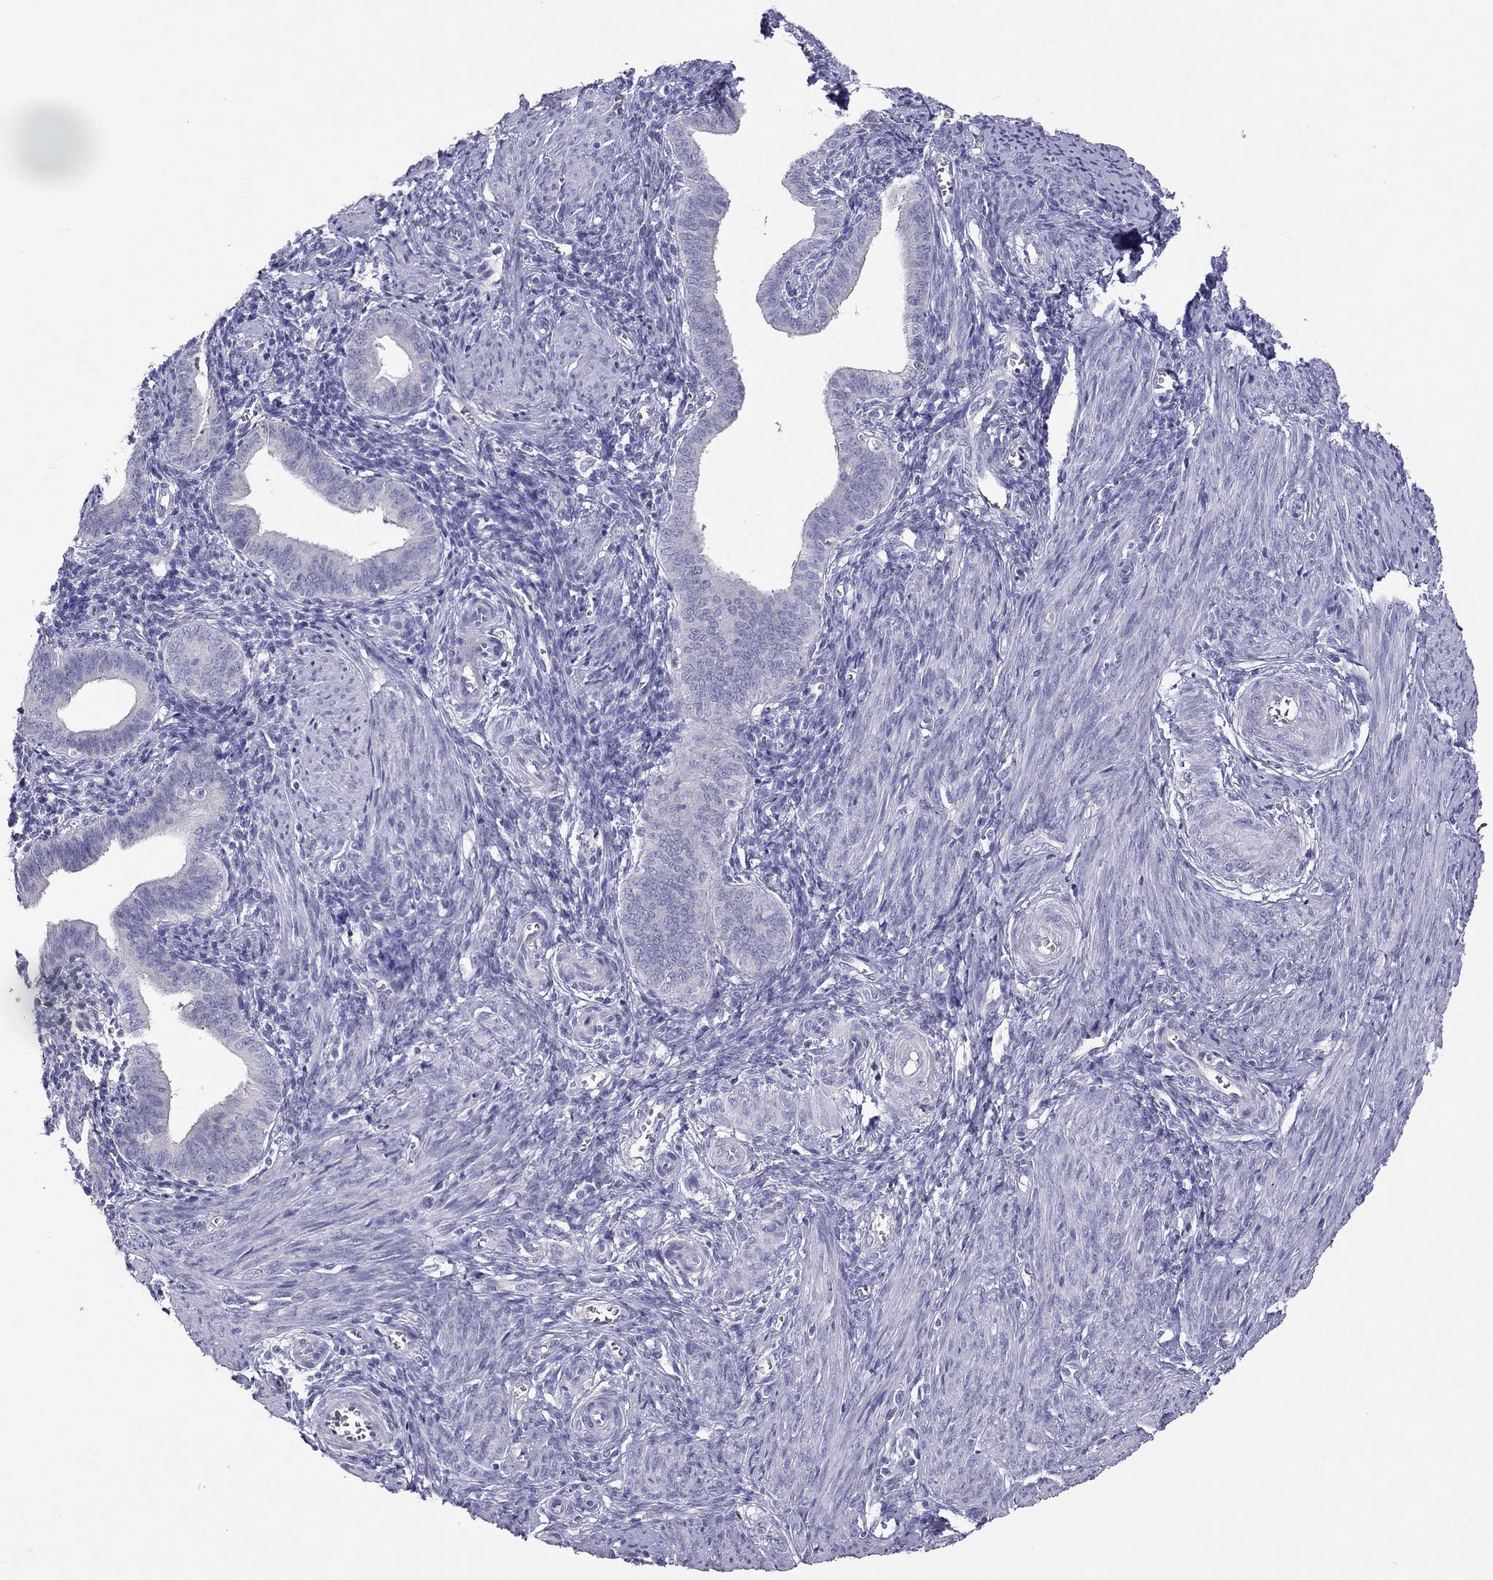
{"staining": {"intensity": "negative", "quantity": "none", "location": "none"}, "tissue": "endometrium", "cell_type": "Cells in endometrial stroma", "image_type": "normal", "snomed": [{"axis": "morphology", "description": "Normal tissue, NOS"}, {"axis": "topography", "description": "Endometrium"}], "caption": "DAB immunohistochemical staining of normal endometrium displays no significant positivity in cells in endometrial stroma. (Brightfield microscopy of DAB (3,3'-diaminobenzidine) immunohistochemistry at high magnification).", "gene": "FRMD1", "patient": {"sex": "female", "age": 42}}